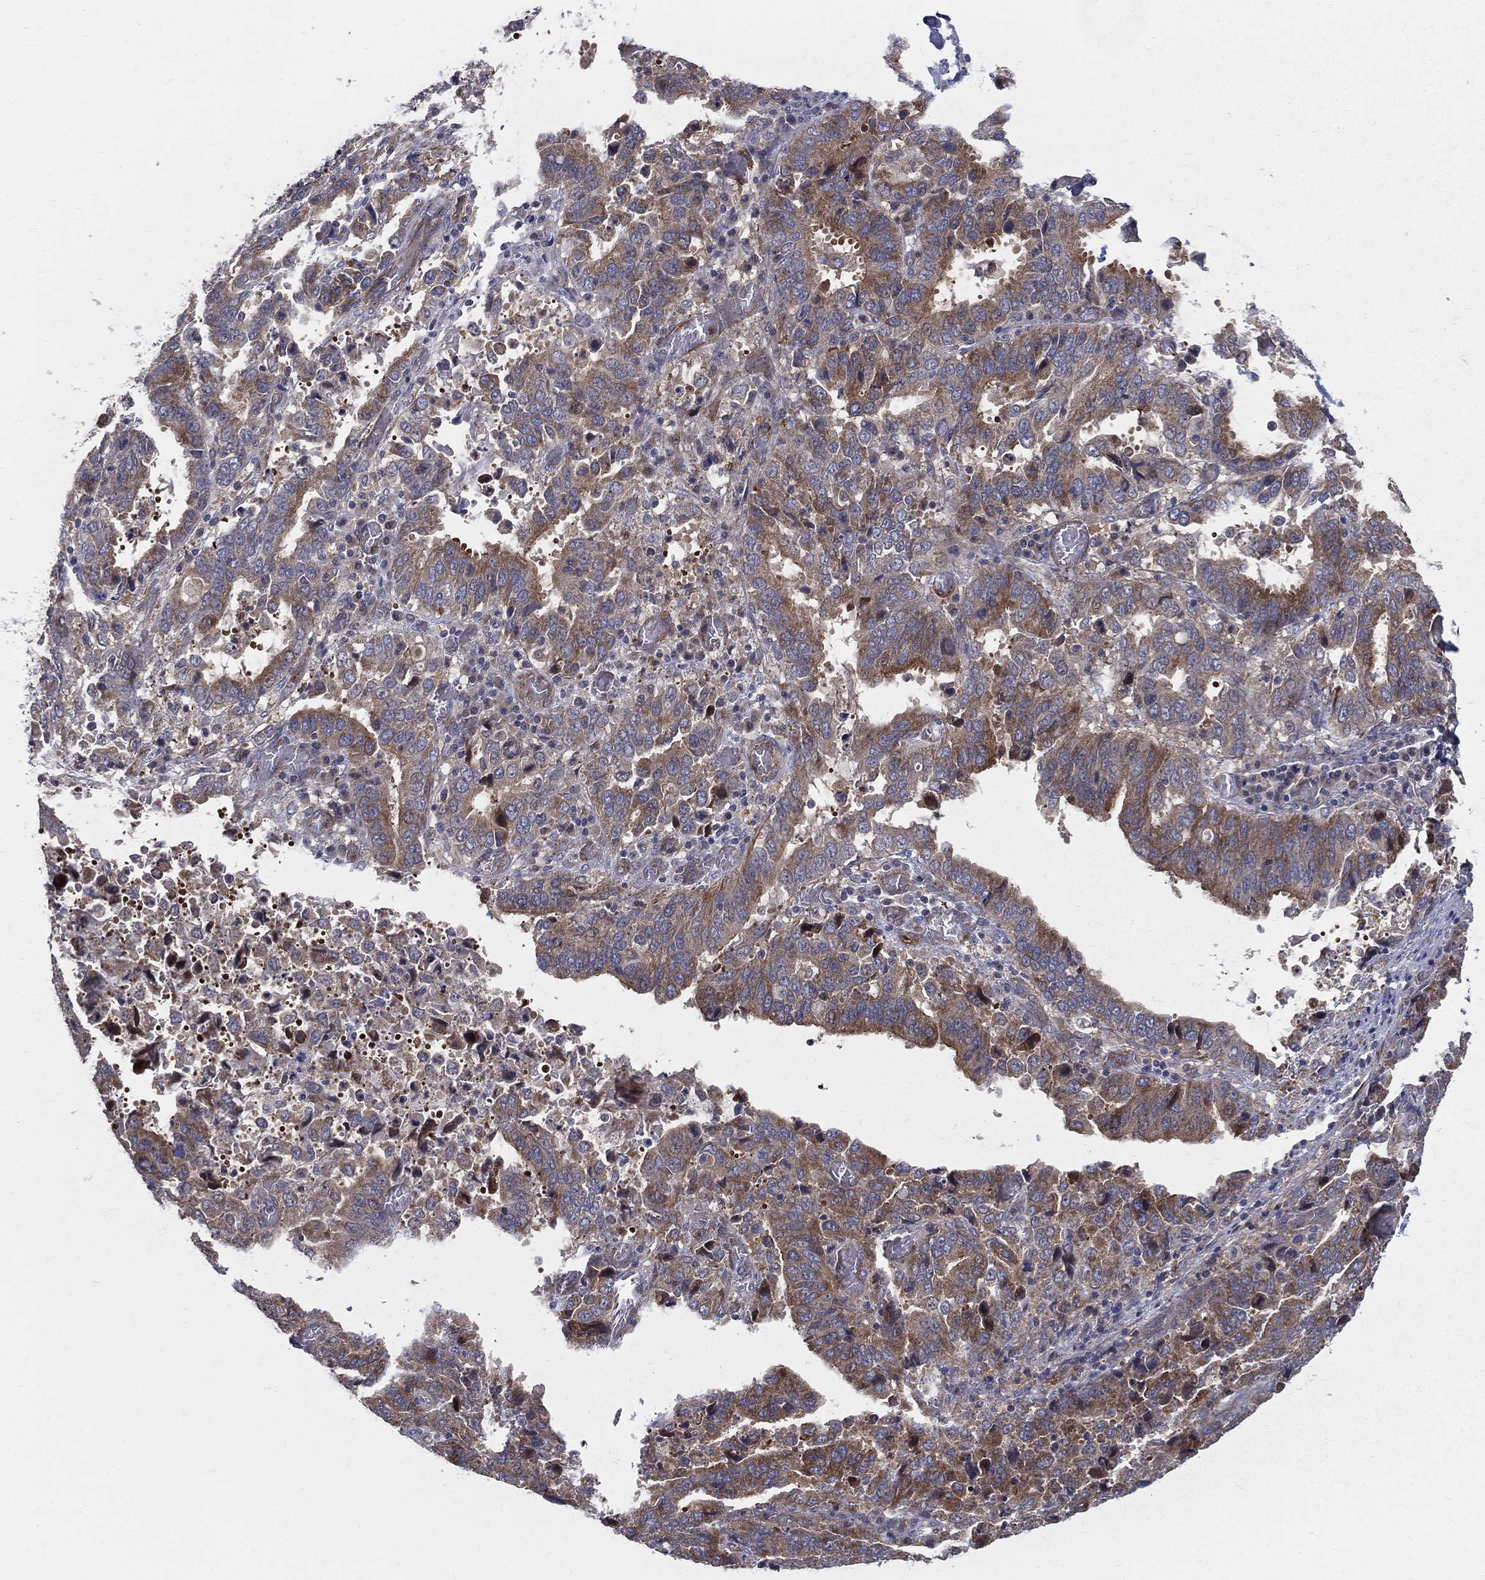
{"staining": {"intensity": "strong", "quantity": "25%-75%", "location": "cytoplasmic/membranous"}, "tissue": "stomach cancer", "cell_type": "Tumor cells", "image_type": "cancer", "snomed": [{"axis": "morphology", "description": "Adenocarcinoma, NOS"}, {"axis": "topography", "description": "Stomach, upper"}], "caption": "Immunohistochemical staining of stomach cancer demonstrates strong cytoplasmic/membranous protein expression in about 25%-75% of tumor cells.", "gene": "POMZP3", "patient": {"sex": "male", "age": 74}}